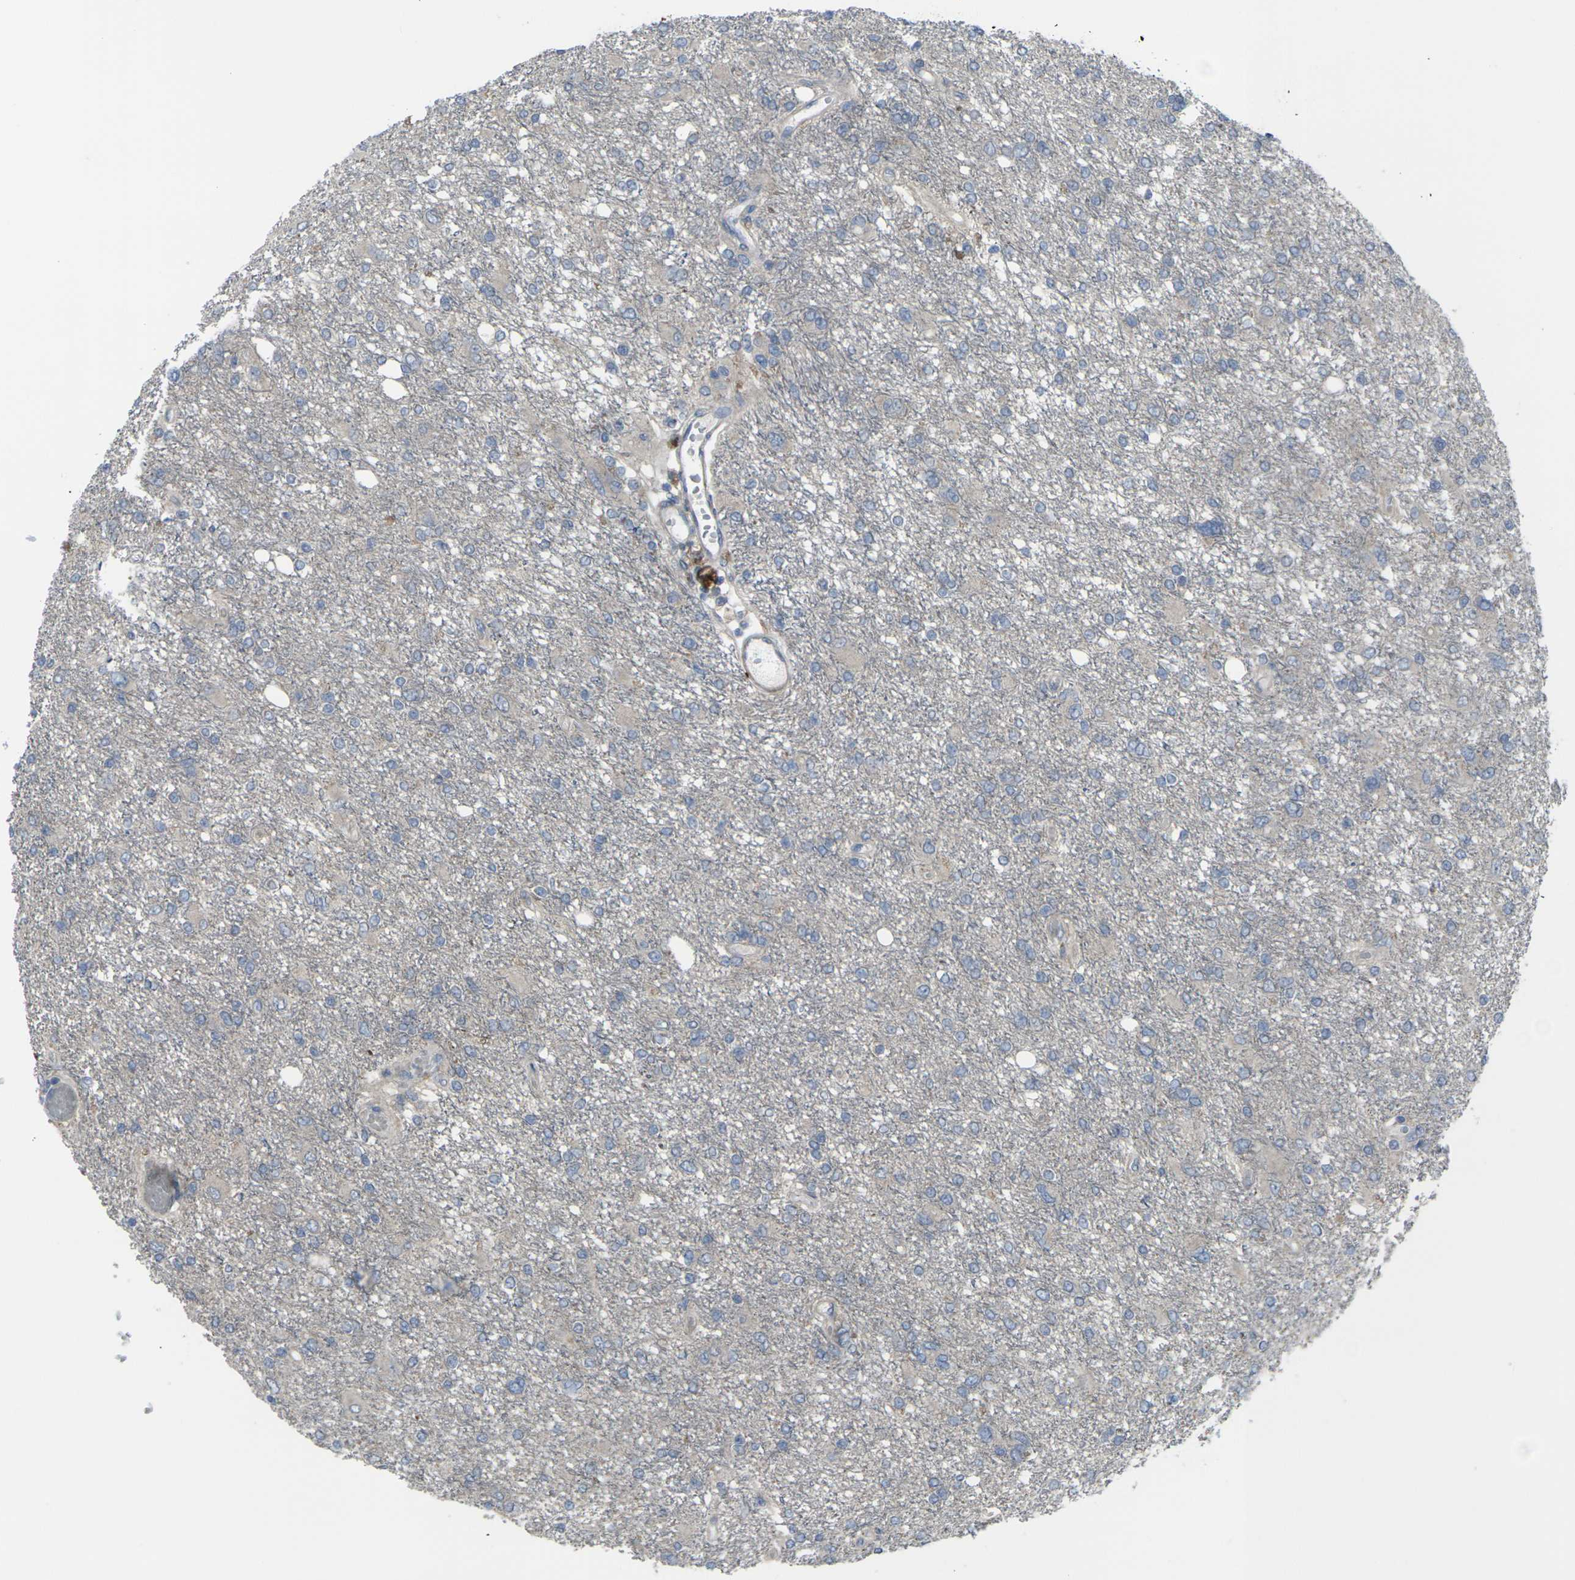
{"staining": {"intensity": "weak", "quantity": "<25%", "location": "cytoplasmic/membranous"}, "tissue": "glioma", "cell_type": "Tumor cells", "image_type": "cancer", "snomed": [{"axis": "morphology", "description": "Glioma, malignant, High grade"}, {"axis": "topography", "description": "Brain"}], "caption": "Protein analysis of glioma reveals no significant expression in tumor cells.", "gene": "CCR10", "patient": {"sex": "female", "age": 59}}